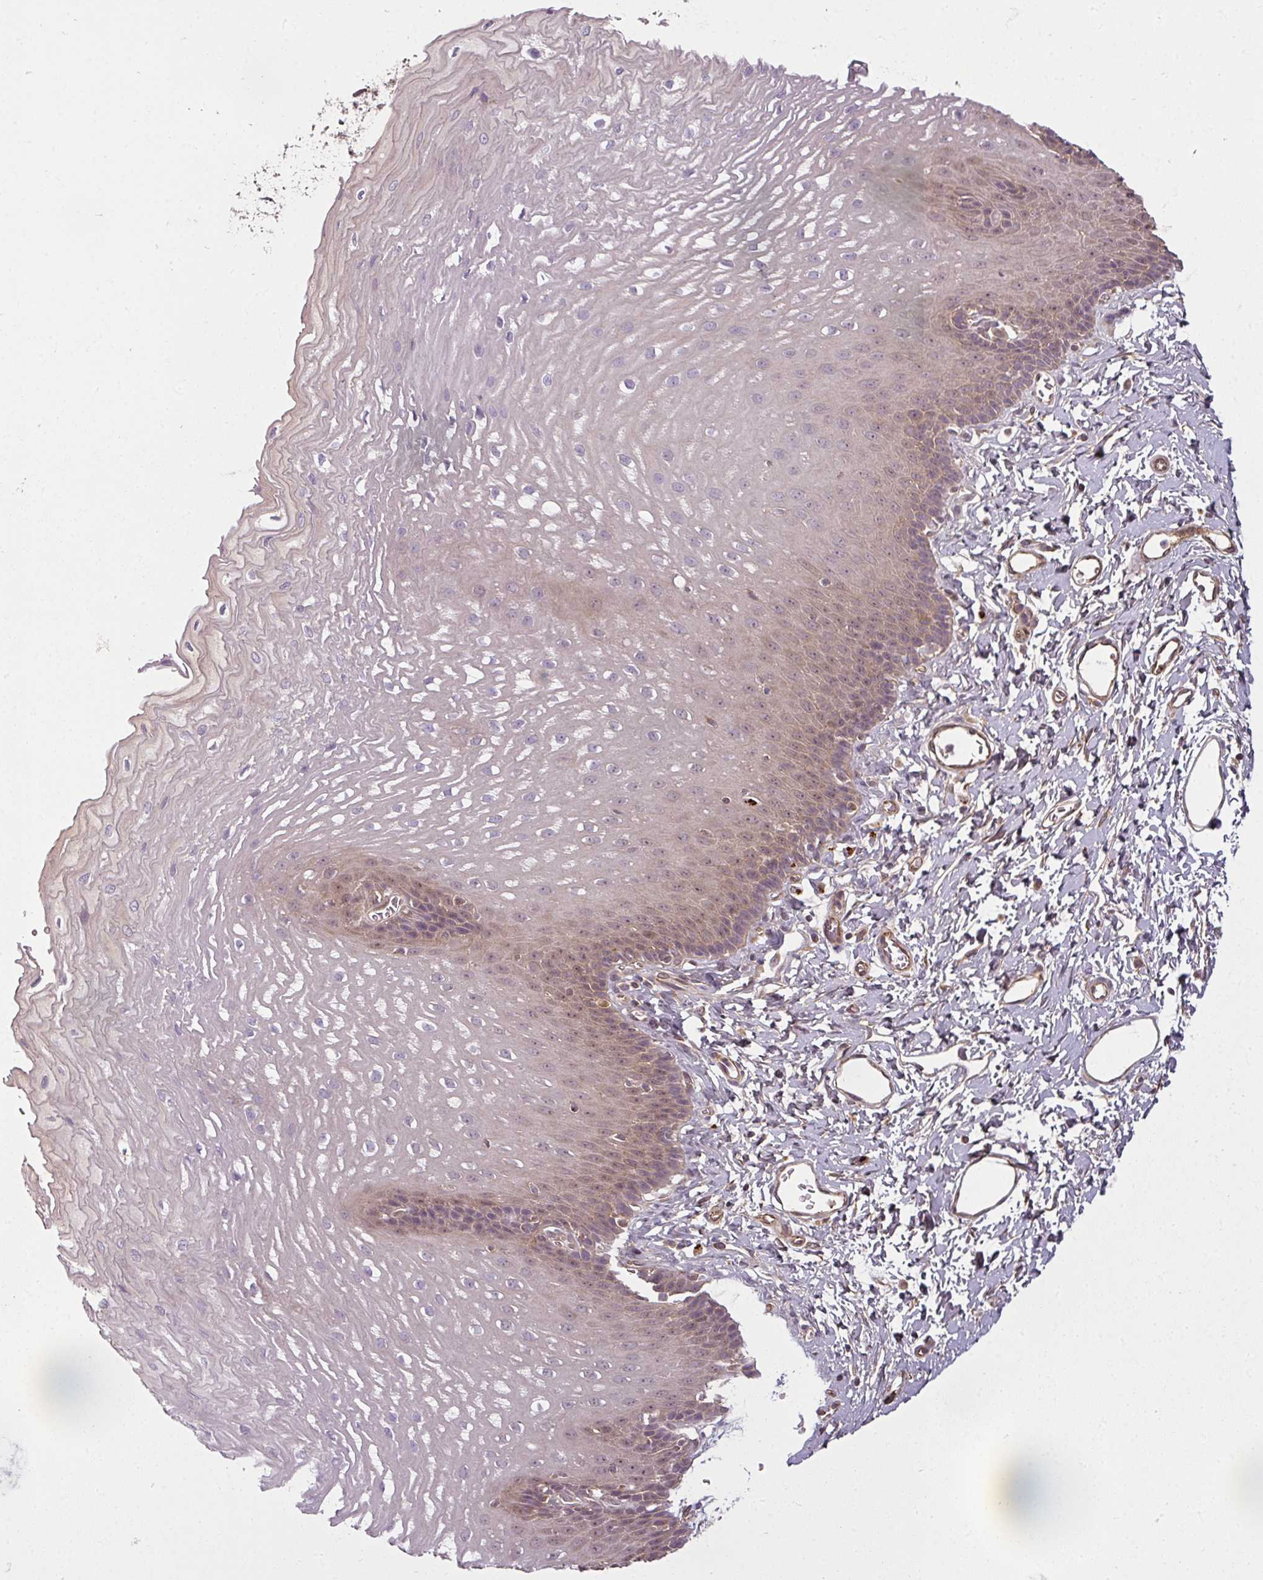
{"staining": {"intensity": "moderate", "quantity": "25%-75%", "location": "cytoplasmic/membranous,nuclear"}, "tissue": "esophagus", "cell_type": "Squamous epithelial cells", "image_type": "normal", "snomed": [{"axis": "morphology", "description": "Normal tissue, NOS"}, {"axis": "topography", "description": "Esophagus"}], "caption": "Squamous epithelial cells display medium levels of moderate cytoplasmic/membranous,nuclear positivity in about 25%-75% of cells in unremarkable human esophagus.", "gene": "DIMT1", "patient": {"sex": "male", "age": 70}}